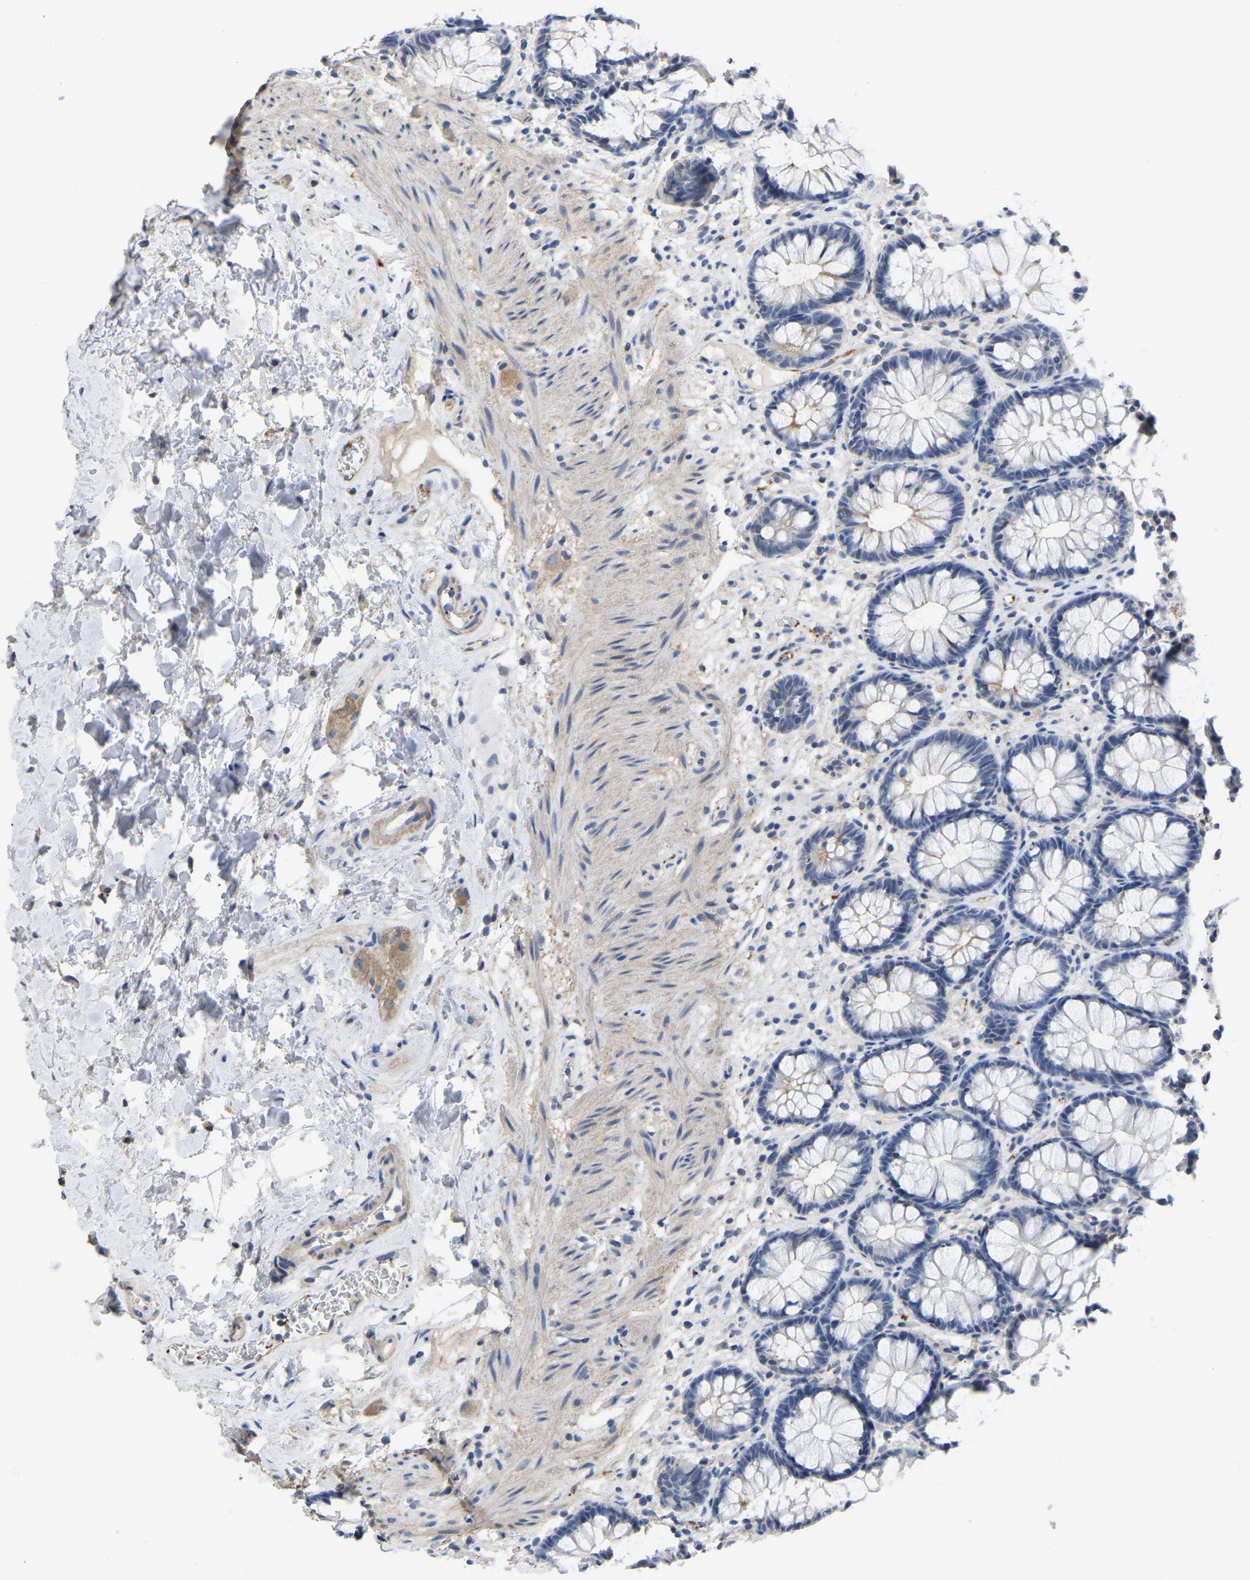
{"staining": {"intensity": "negative", "quantity": "none", "location": "cytoplasmic/membranous"}, "tissue": "rectum", "cell_type": "Glandular cells", "image_type": "normal", "snomed": [{"axis": "morphology", "description": "Normal tissue, NOS"}, {"axis": "topography", "description": "Rectum"}], "caption": "The IHC histopathology image has no significant positivity in glandular cells of rectum.", "gene": "ZNF449", "patient": {"sex": "male", "age": 64}}